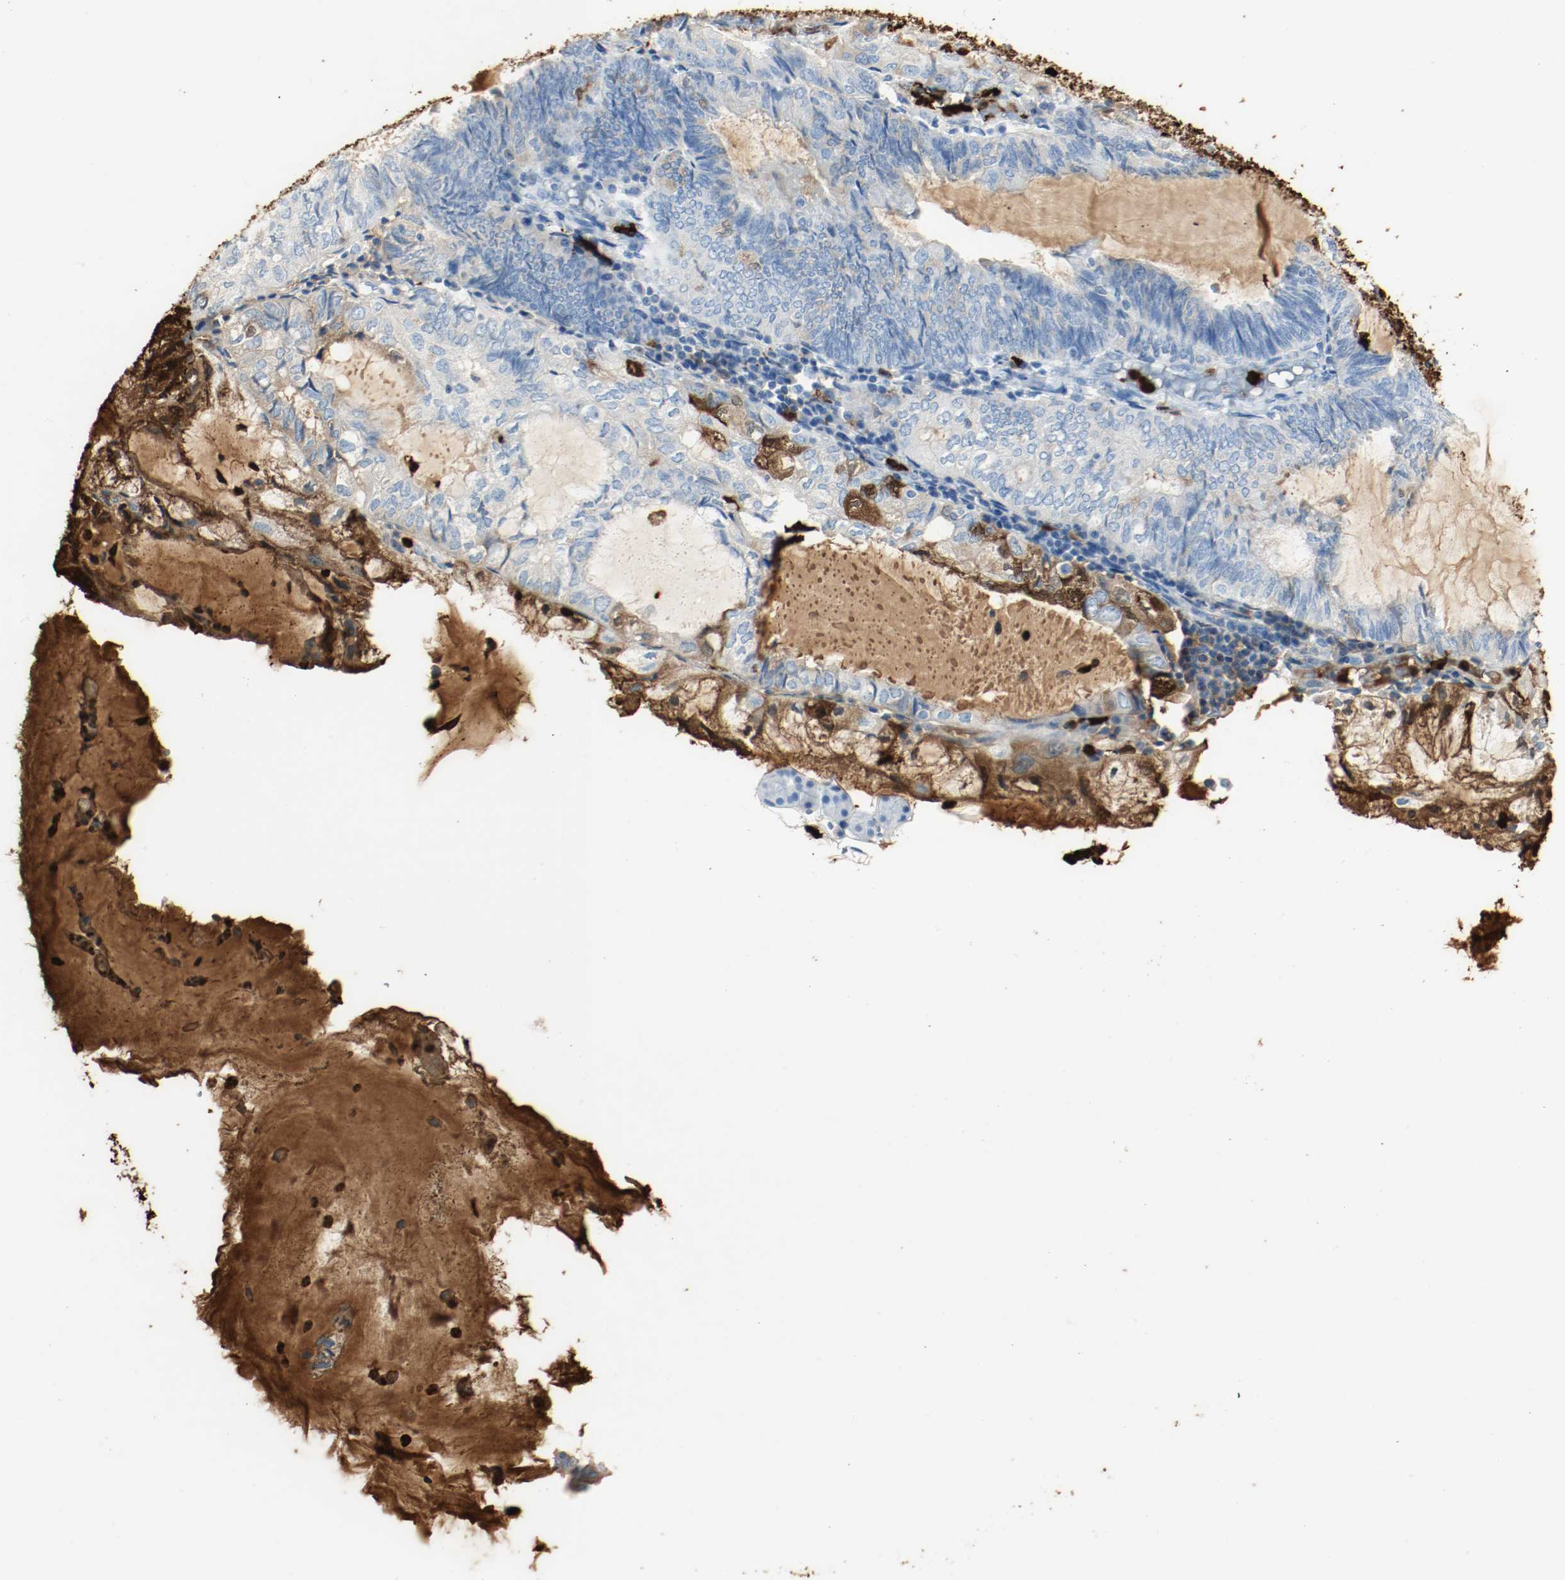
{"staining": {"intensity": "strong", "quantity": "<25%", "location": "cytoplasmic/membranous"}, "tissue": "endometrial cancer", "cell_type": "Tumor cells", "image_type": "cancer", "snomed": [{"axis": "morphology", "description": "Adenocarcinoma, NOS"}, {"axis": "topography", "description": "Endometrium"}], "caption": "Human endometrial adenocarcinoma stained with a brown dye shows strong cytoplasmic/membranous positive staining in about <25% of tumor cells.", "gene": "S100A9", "patient": {"sex": "female", "age": 81}}